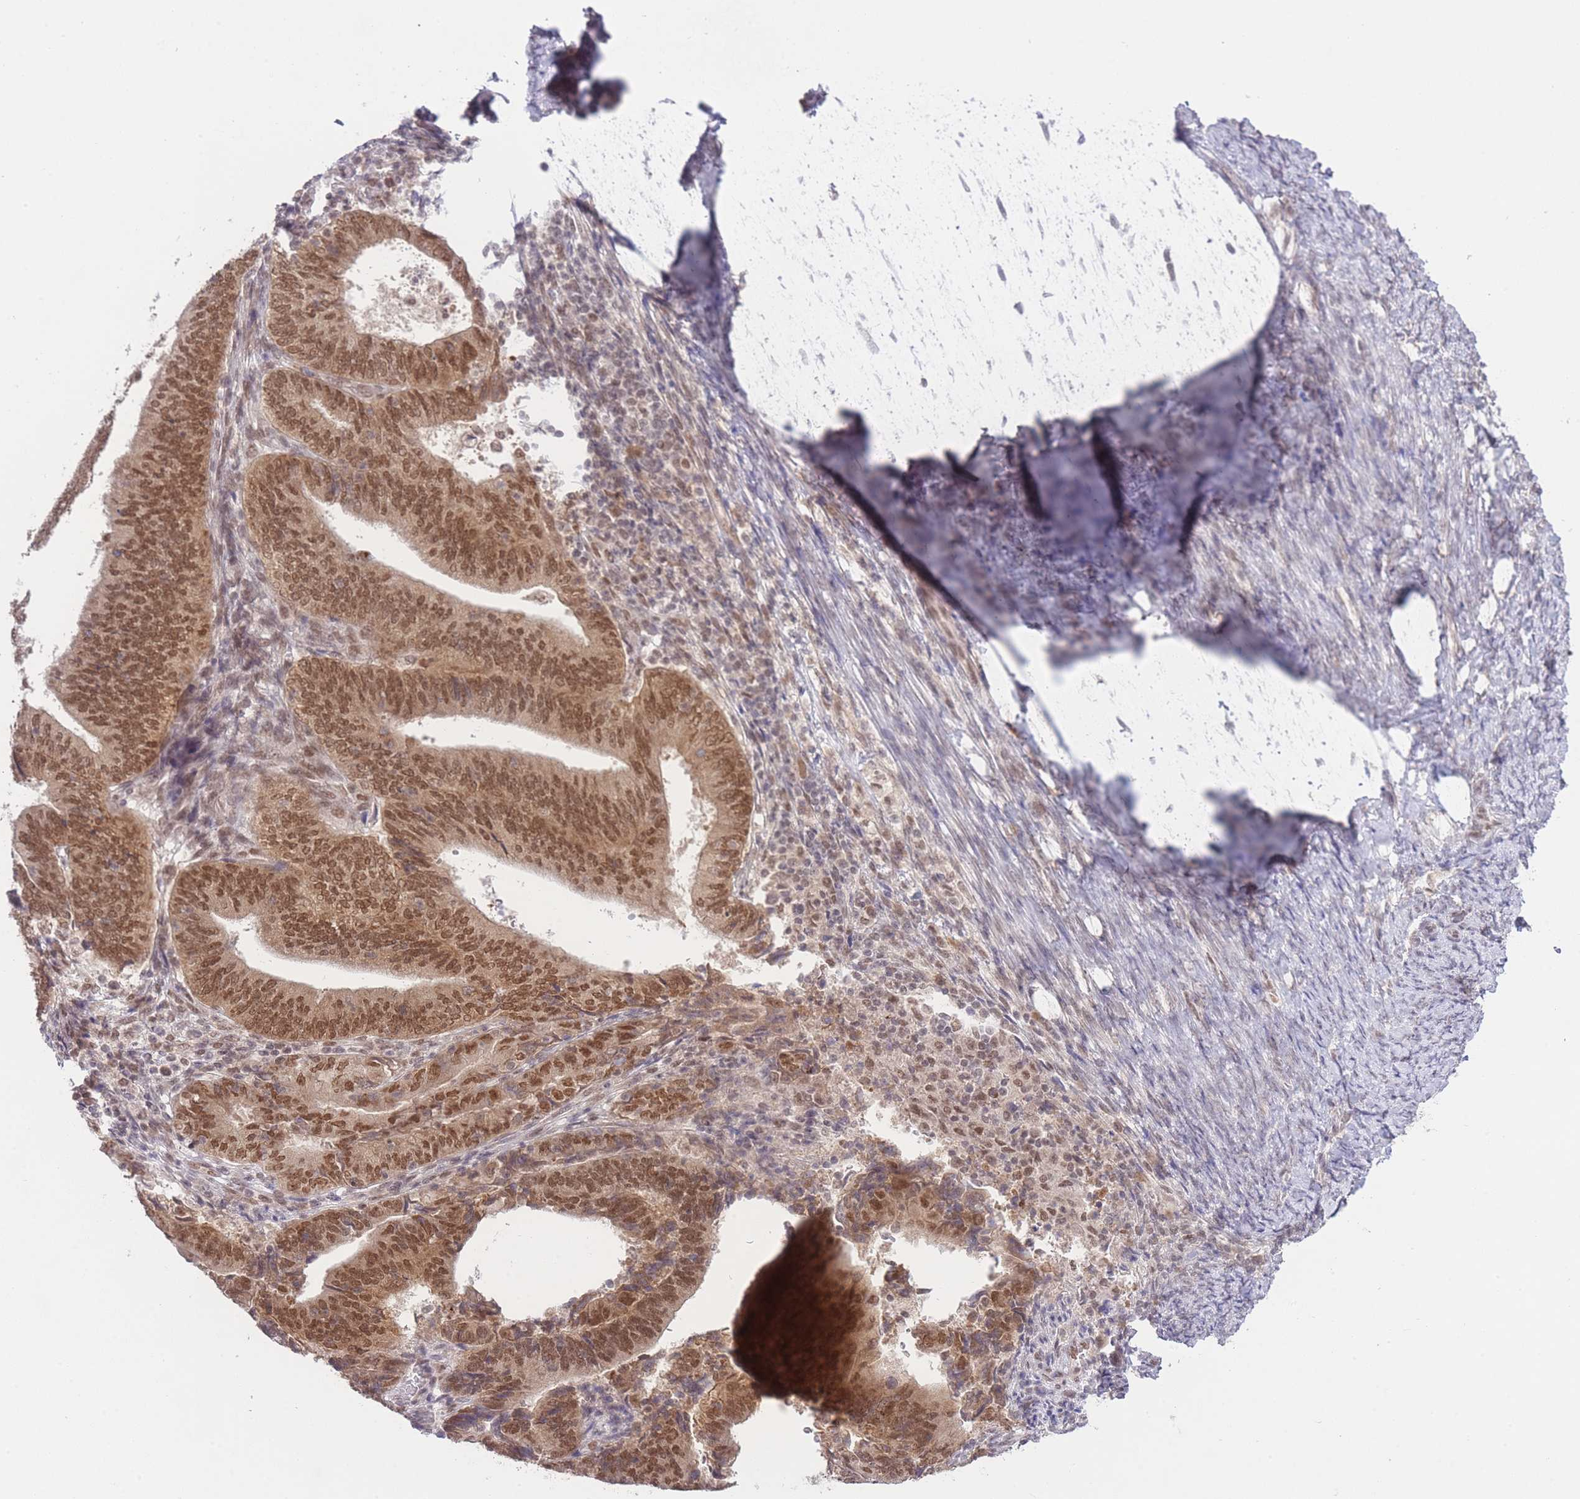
{"staining": {"intensity": "moderate", "quantity": ">75%", "location": "cytoplasmic/membranous,nuclear"}, "tissue": "endometrial cancer", "cell_type": "Tumor cells", "image_type": "cancer", "snomed": [{"axis": "morphology", "description": "Adenocarcinoma, NOS"}, {"axis": "topography", "description": "Endometrium"}], "caption": "About >75% of tumor cells in endometrial cancer (adenocarcinoma) show moderate cytoplasmic/membranous and nuclear protein expression as visualized by brown immunohistochemical staining.", "gene": "TMED3", "patient": {"sex": "female", "age": 70}}